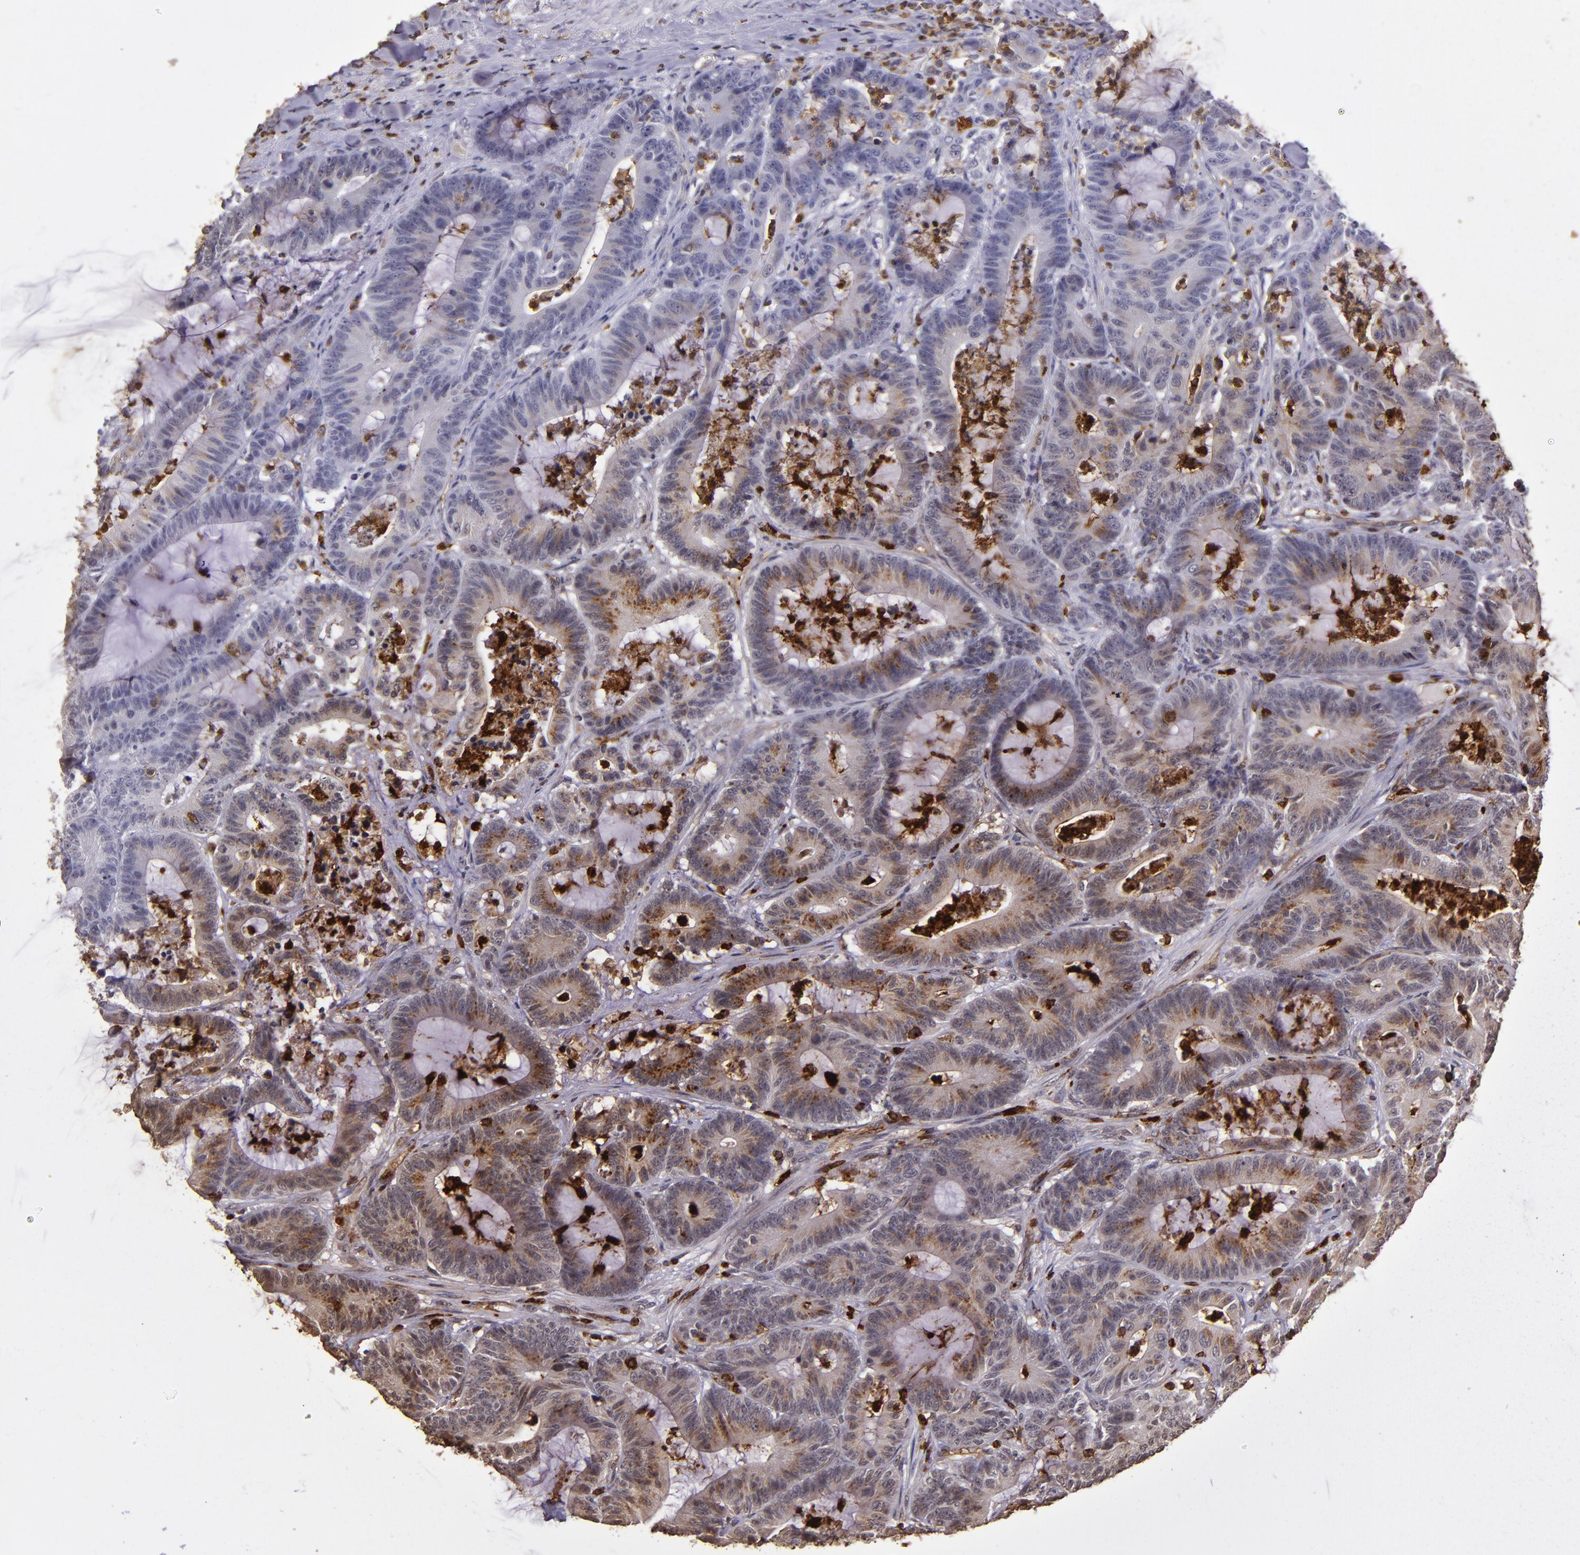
{"staining": {"intensity": "moderate", "quantity": "25%-75%", "location": "cytoplasmic/membranous"}, "tissue": "colorectal cancer", "cell_type": "Tumor cells", "image_type": "cancer", "snomed": [{"axis": "morphology", "description": "Adenocarcinoma, NOS"}, {"axis": "topography", "description": "Colon"}], "caption": "Immunohistochemical staining of colorectal cancer (adenocarcinoma) demonstrates medium levels of moderate cytoplasmic/membranous protein expression in about 25%-75% of tumor cells. (IHC, brightfield microscopy, high magnification).", "gene": "SLC2A3", "patient": {"sex": "female", "age": 84}}